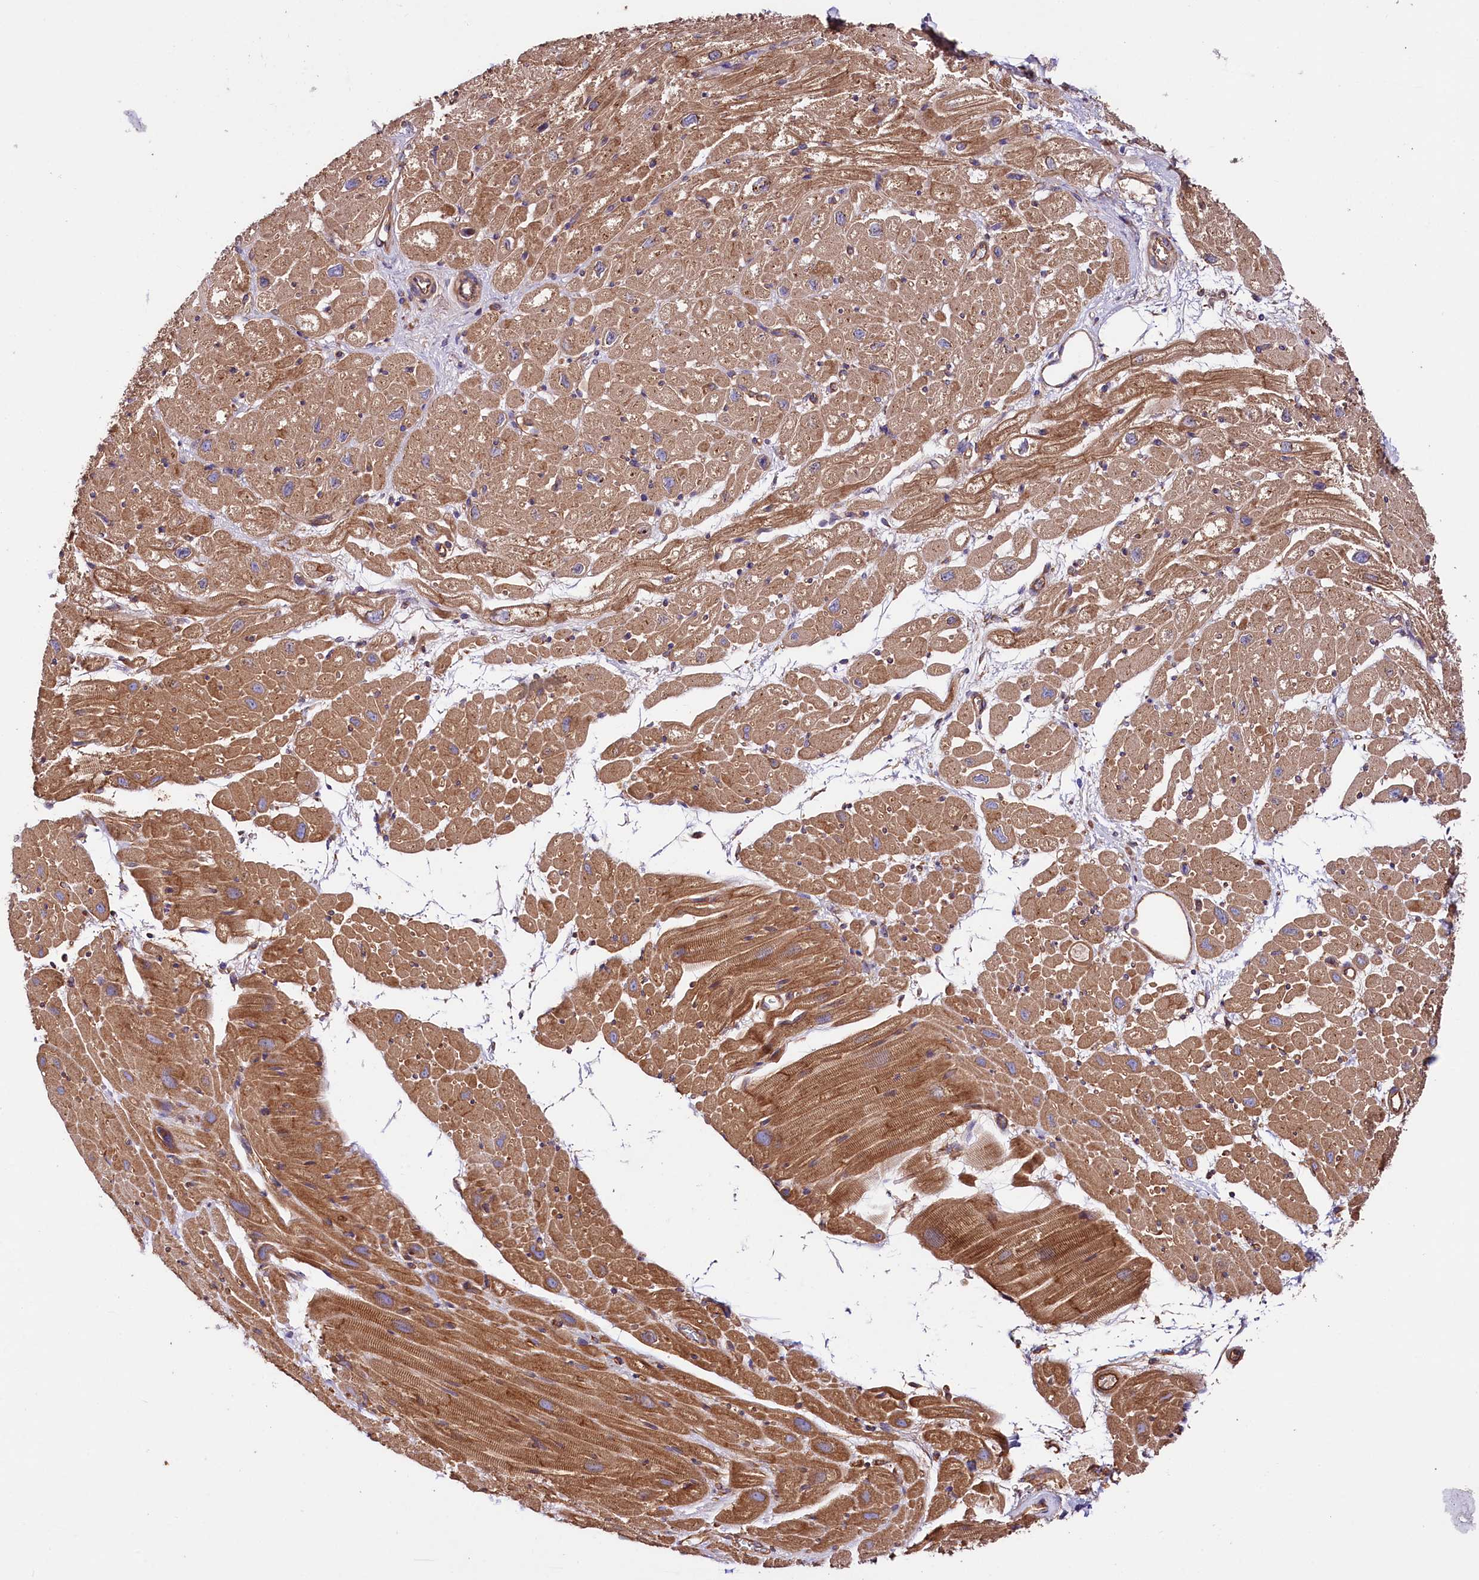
{"staining": {"intensity": "moderate", "quantity": ">75%", "location": "cytoplasmic/membranous"}, "tissue": "heart muscle", "cell_type": "Cardiomyocytes", "image_type": "normal", "snomed": [{"axis": "morphology", "description": "Normal tissue, NOS"}, {"axis": "topography", "description": "Heart"}], "caption": "Immunohistochemistry (IHC) of normal human heart muscle displays medium levels of moderate cytoplasmic/membranous staining in about >75% of cardiomyocytes. The protein is stained brown, and the nuclei are stained in blue (DAB IHC with brightfield microscopy, high magnification).", "gene": "CEP295", "patient": {"sex": "male", "age": 50}}